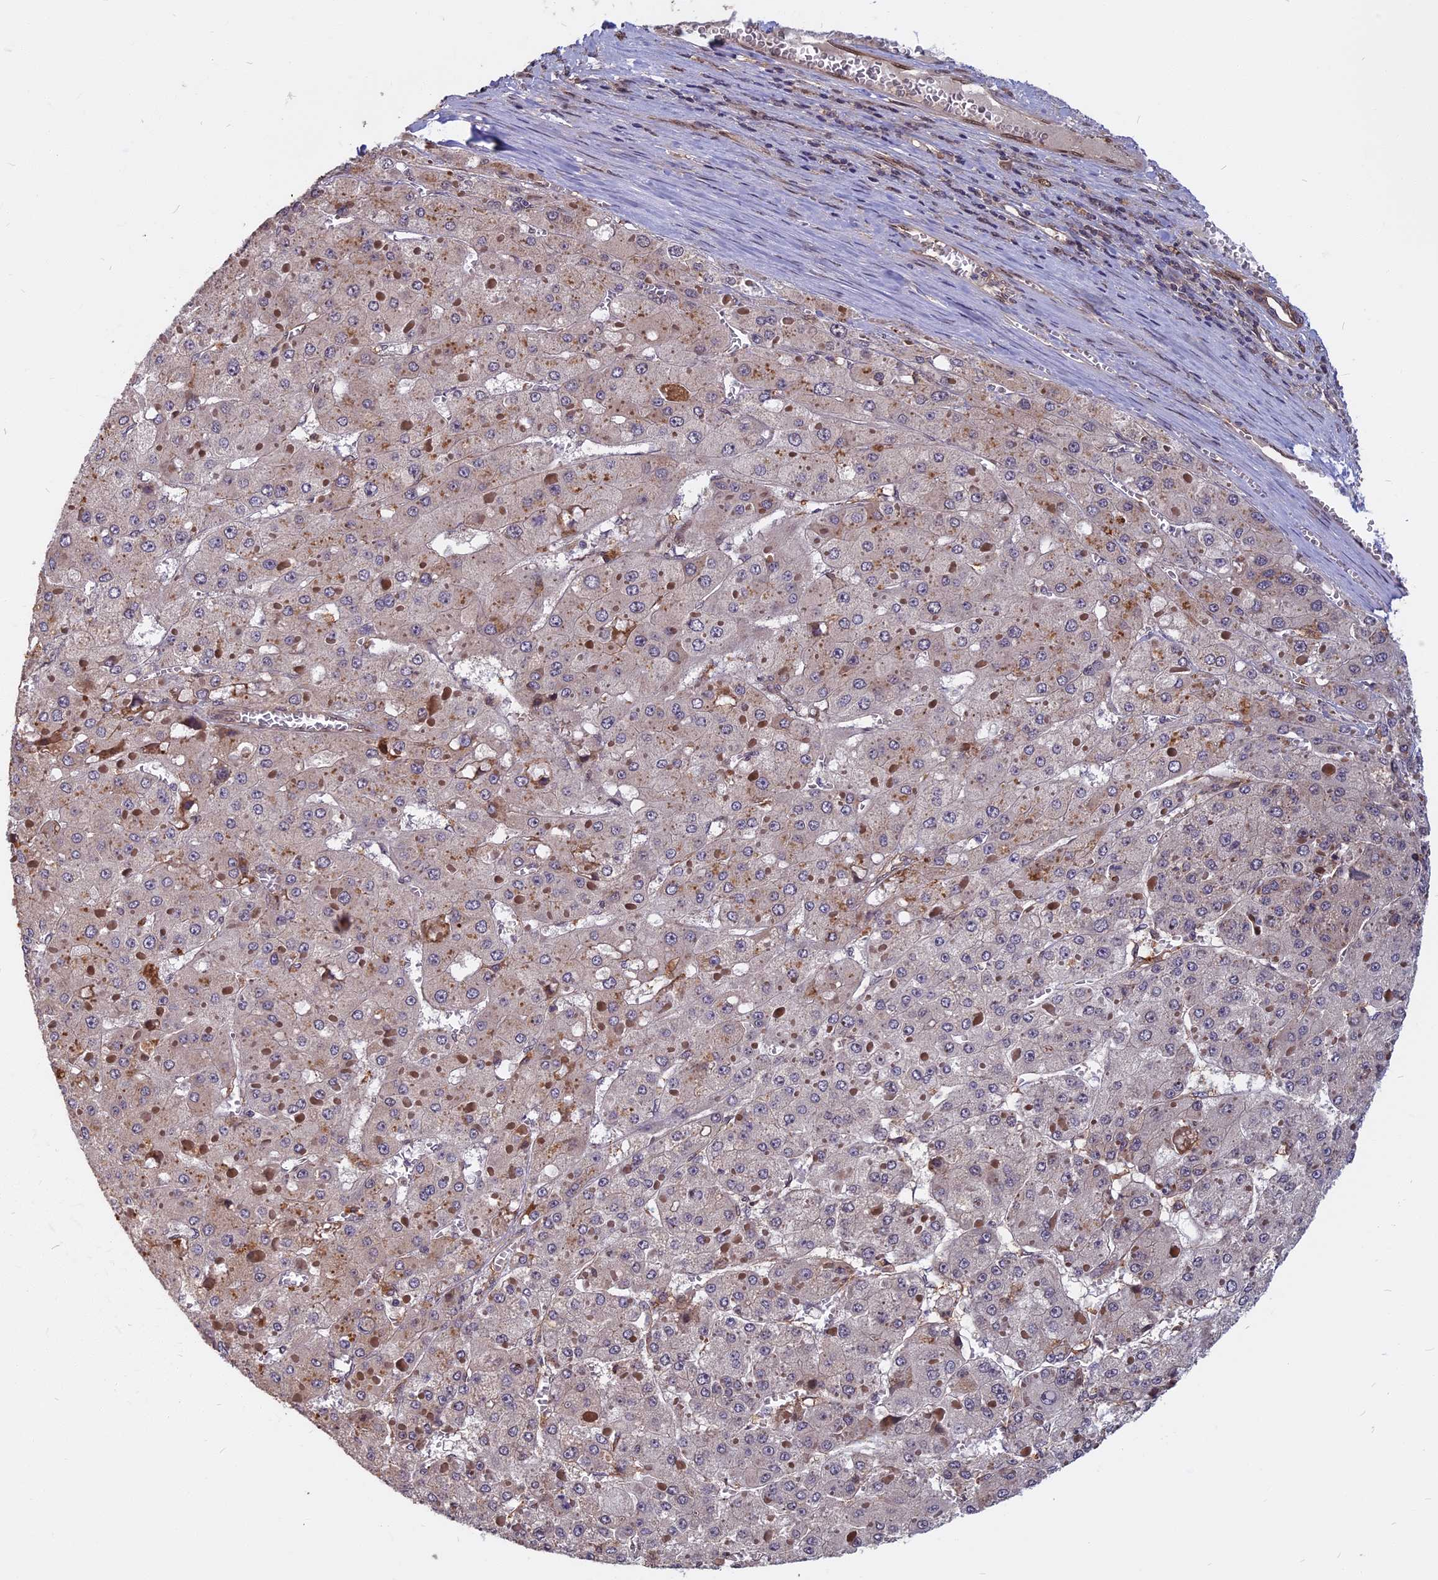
{"staining": {"intensity": "weak", "quantity": "25%-75%", "location": "cytoplasmic/membranous"}, "tissue": "liver cancer", "cell_type": "Tumor cells", "image_type": "cancer", "snomed": [{"axis": "morphology", "description": "Carcinoma, Hepatocellular, NOS"}, {"axis": "topography", "description": "Liver"}], "caption": "Liver hepatocellular carcinoma stained for a protein (brown) demonstrates weak cytoplasmic/membranous positive positivity in approximately 25%-75% of tumor cells.", "gene": "SPG11", "patient": {"sex": "female", "age": 73}}